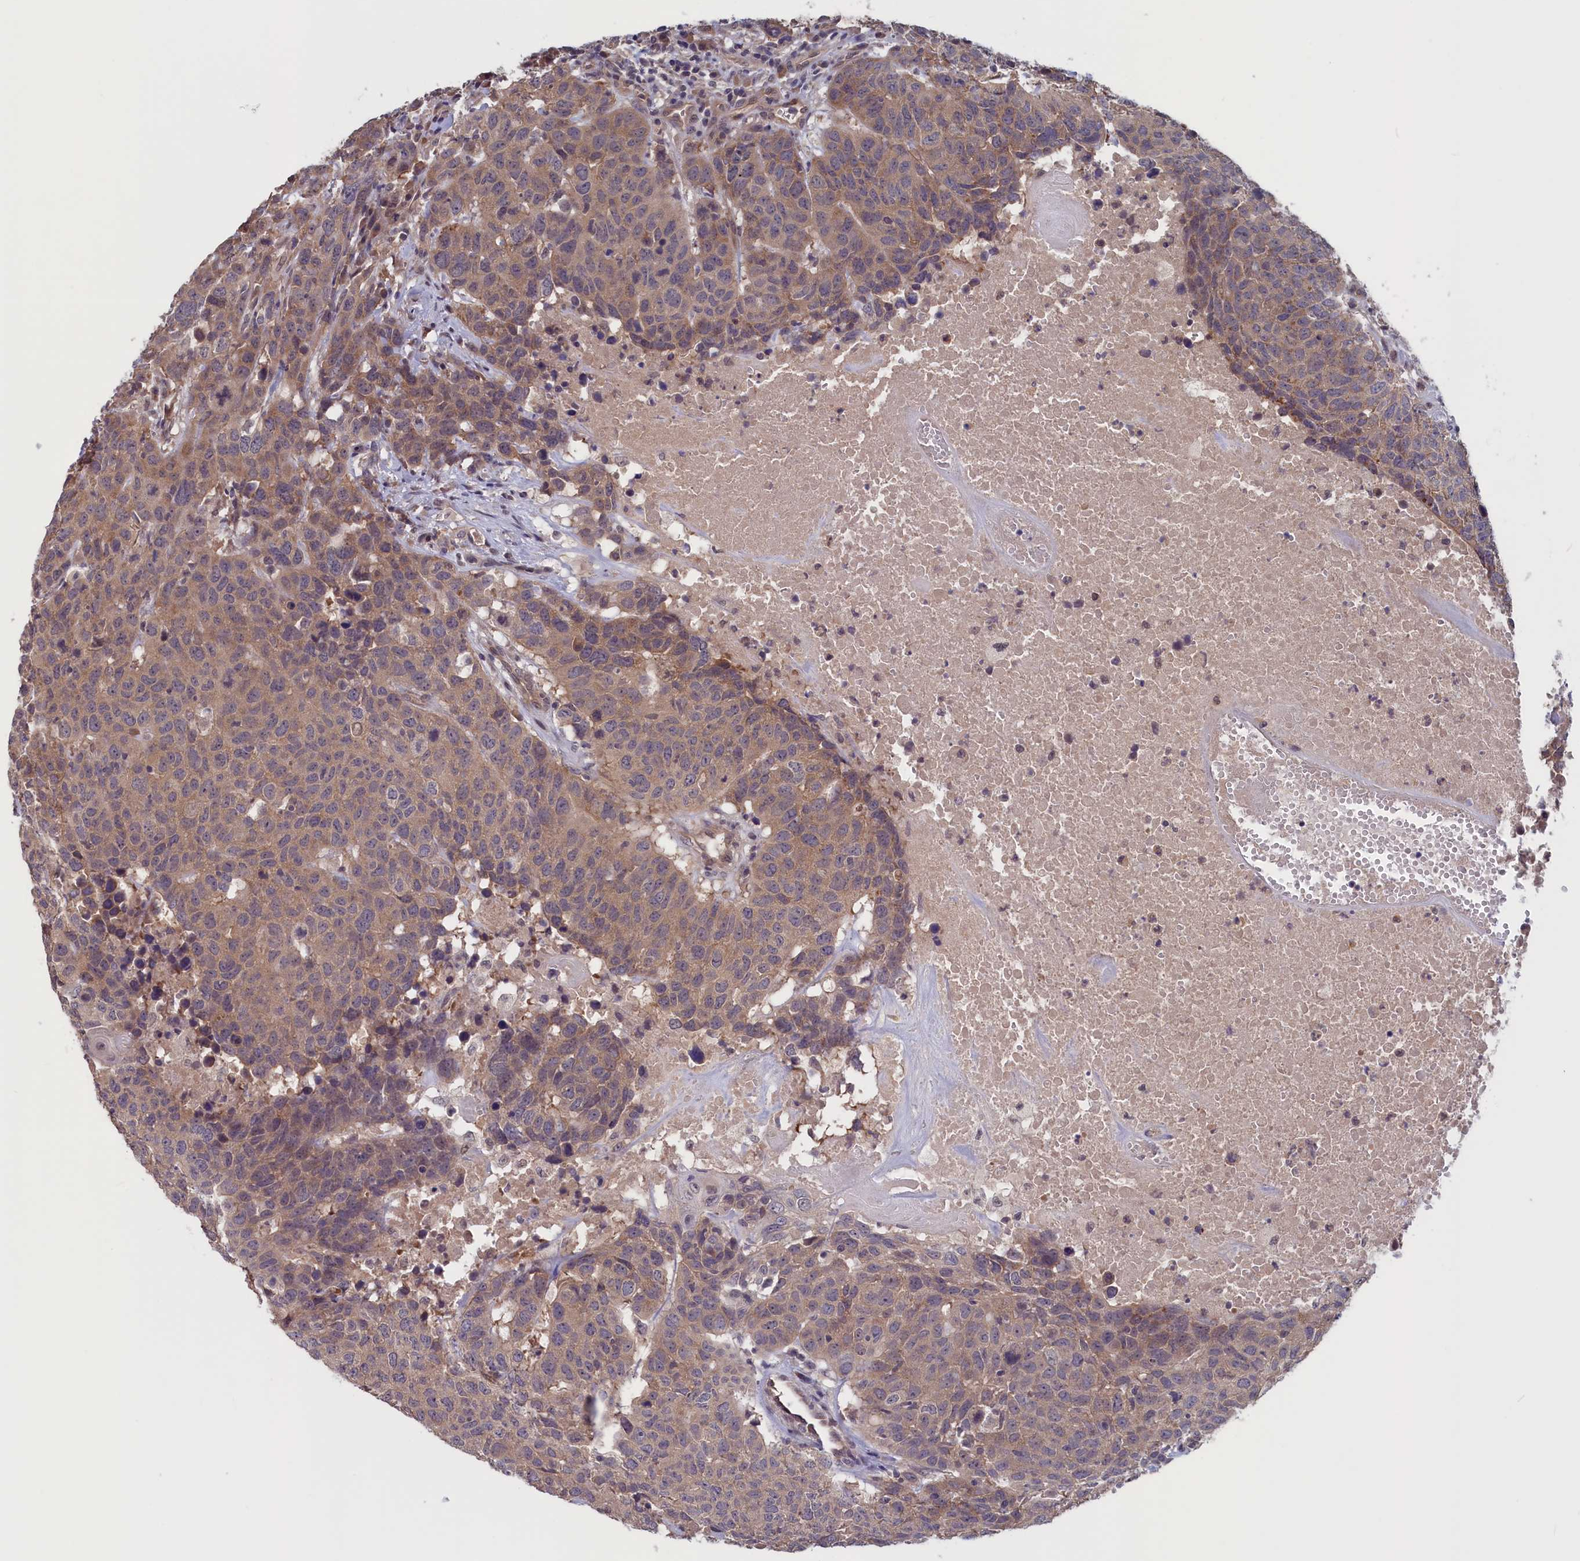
{"staining": {"intensity": "weak", "quantity": "25%-75%", "location": "cytoplasmic/membranous"}, "tissue": "head and neck cancer", "cell_type": "Tumor cells", "image_type": "cancer", "snomed": [{"axis": "morphology", "description": "Squamous cell carcinoma, NOS"}, {"axis": "topography", "description": "Head-Neck"}], "caption": "The photomicrograph demonstrates staining of head and neck cancer, revealing weak cytoplasmic/membranous protein expression (brown color) within tumor cells.", "gene": "PLP2", "patient": {"sex": "male", "age": 66}}